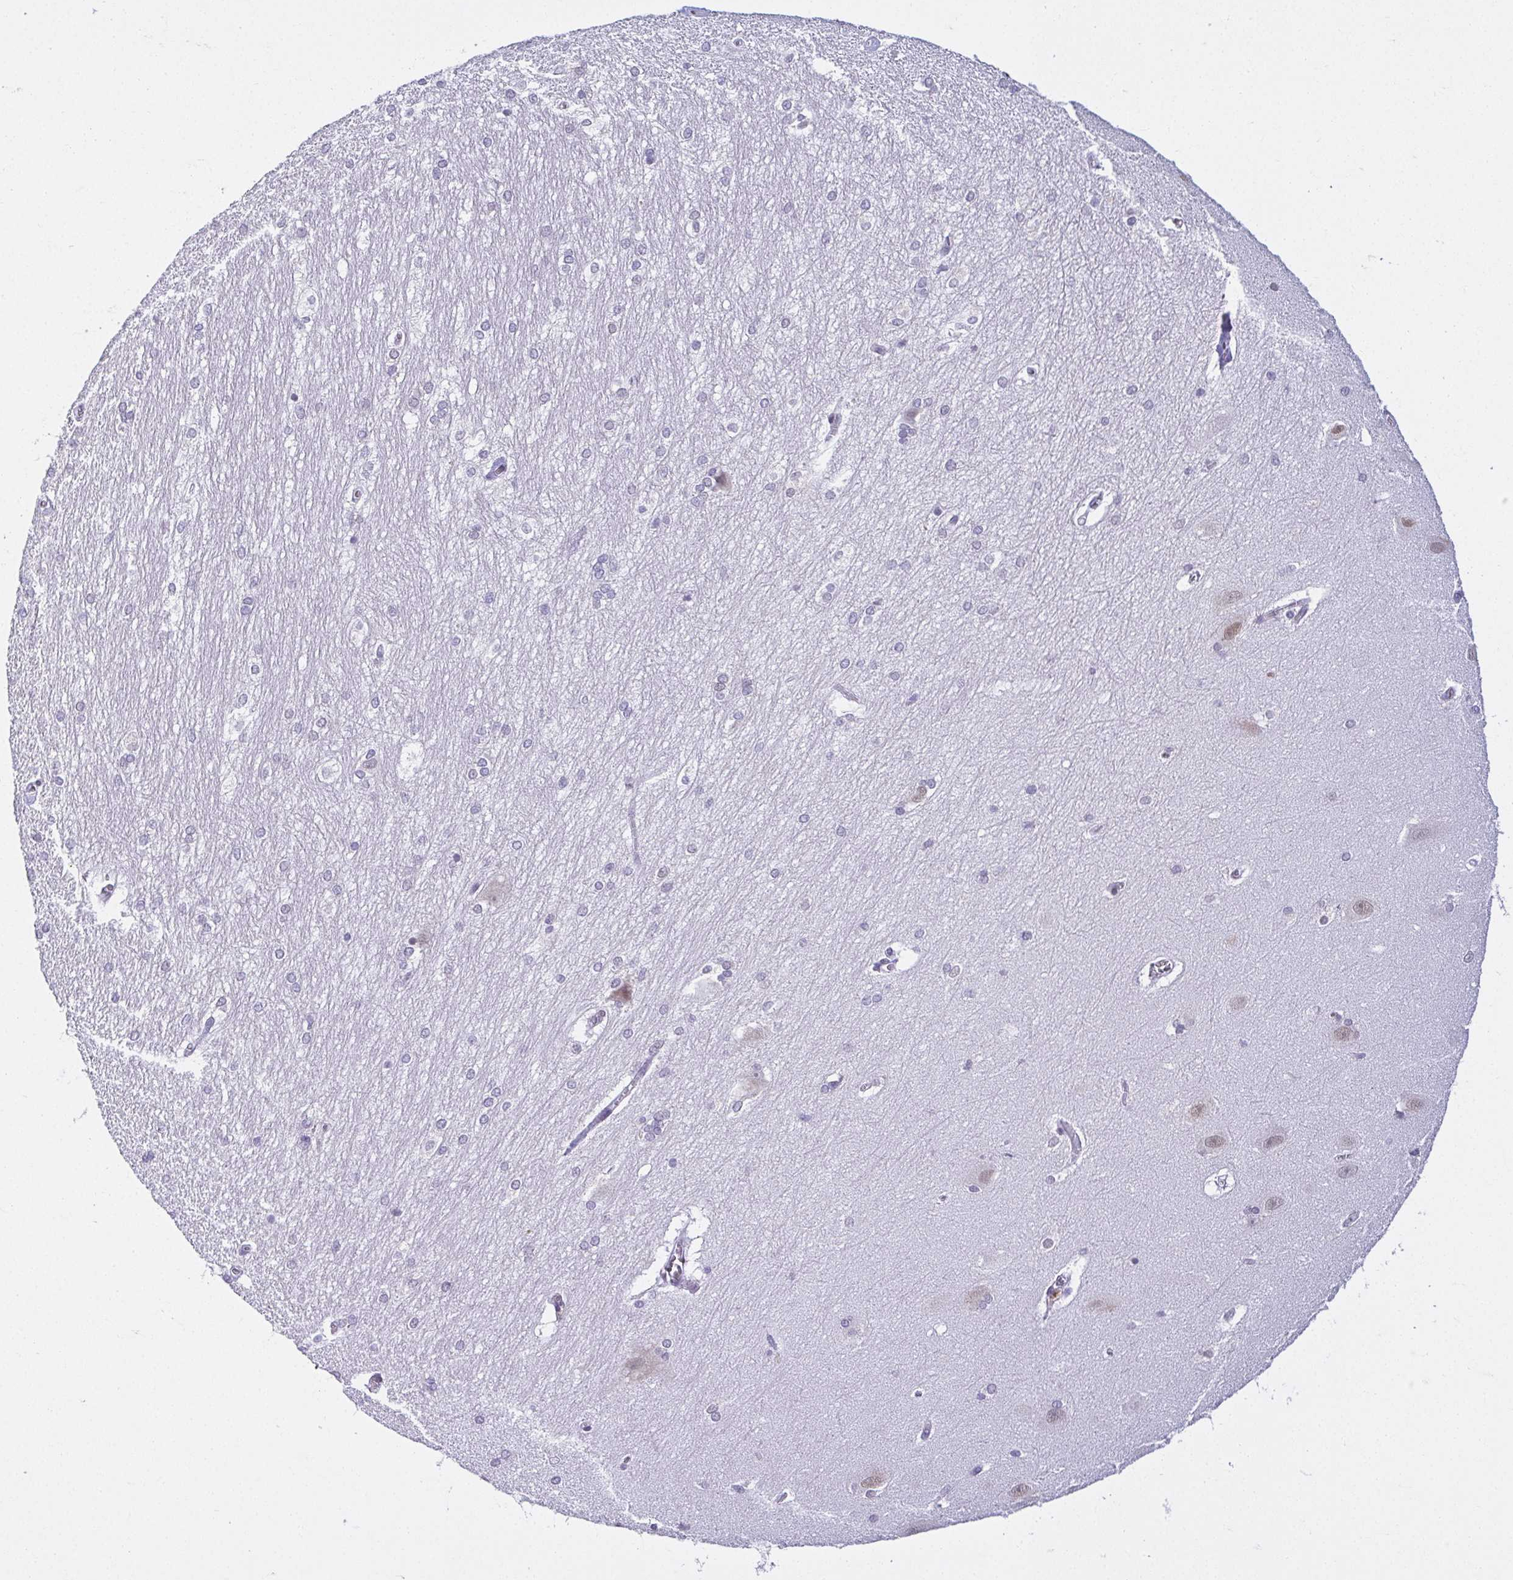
{"staining": {"intensity": "negative", "quantity": "none", "location": "none"}, "tissue": "hippocampus", "cell_type": "Glial cells", "image_type": "normal", "snomed": [{"axis": "morphology", "description": "Normal tissue, NOS"}, {"axis": "topography", "description": "Cerebral cortex"}, {"axis": "topography", "description": "Hippocampus"}], "caption": "Immunohistochemical staining of normal human hippocampus reveals no significant positivity in glial cells.", "gene": "RBM3", "patient": {"sex": "female", "age": 19}}